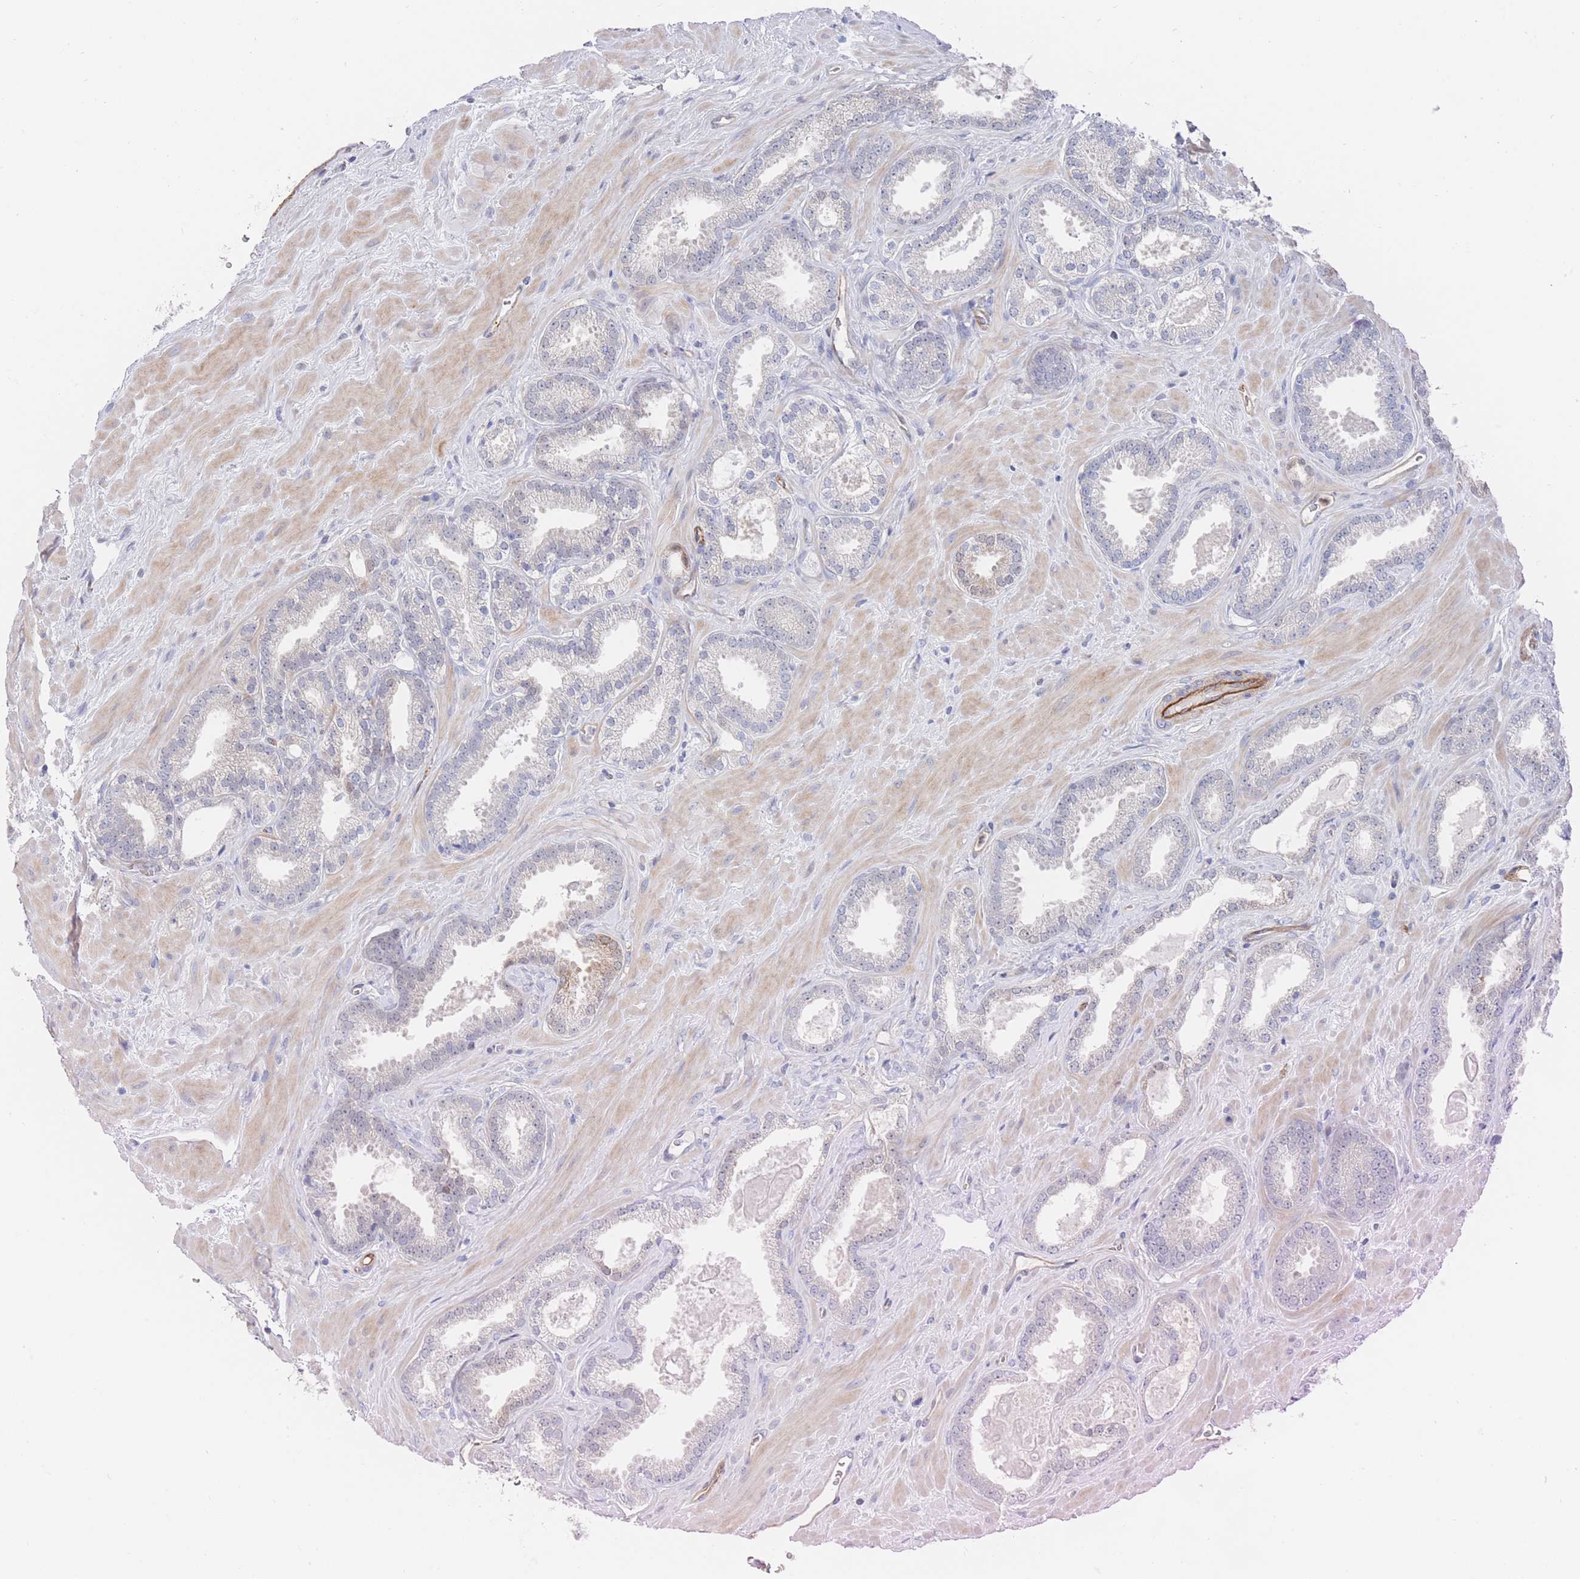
{"staining": {"intensity": "negative", "quantity": "none", "location": "none"}, "tissue": "prostate cancer", "cell_type": "Tumor cells", "image_type": "cancer", "snomed": [{"axis": "morphology", "description": "Adenocarcinoma, Low grade"}, {"axis": "topography", "description": "Prostate"}], "caption": "Micrograph shows no significant protein expression in tumor cells of low-grade adenocarcinoma (prostate).", "gene": "G6PC1", "patient": {"sex": "male", "age": 62}}